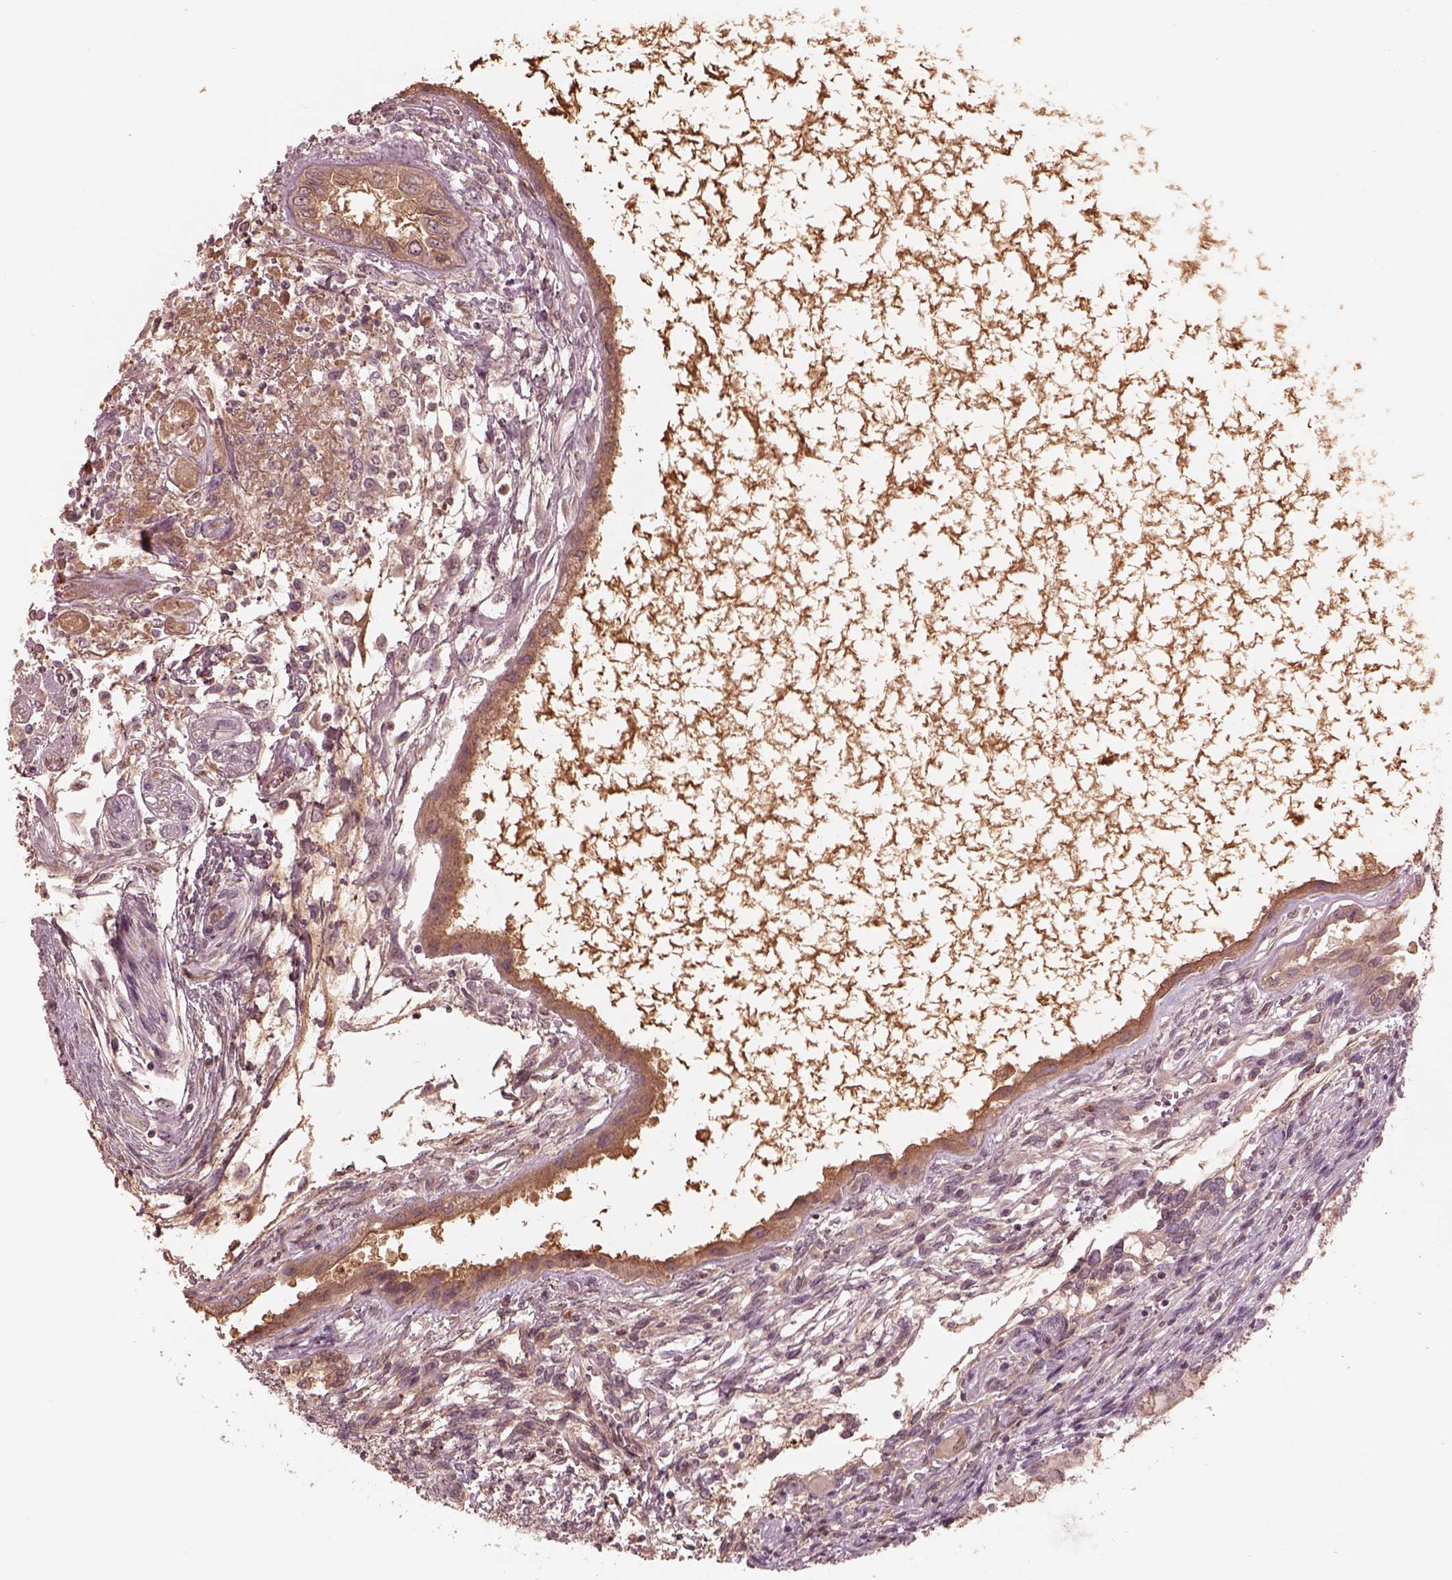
{"staining": {"intensity": "weak", "quantity": "25%-75%", "location": "cytoplasmic/membranous"}, "tissue": "testis cancer", "cell_type": "Tumor cells", "image_type": "cancer", "snomed": [{"axis": "morphology", "description": "Carcinoma, Embryonal, NOS"}, {"axis": "topography", "description": "Testis"}], "caption": "The image reveals a brown stain indicating the presence of a protein in the cytoplasmic/membranous of tumor cells in testis cancer.", "gene": "TF", "patient": {"sex": "male", "age": 37}}